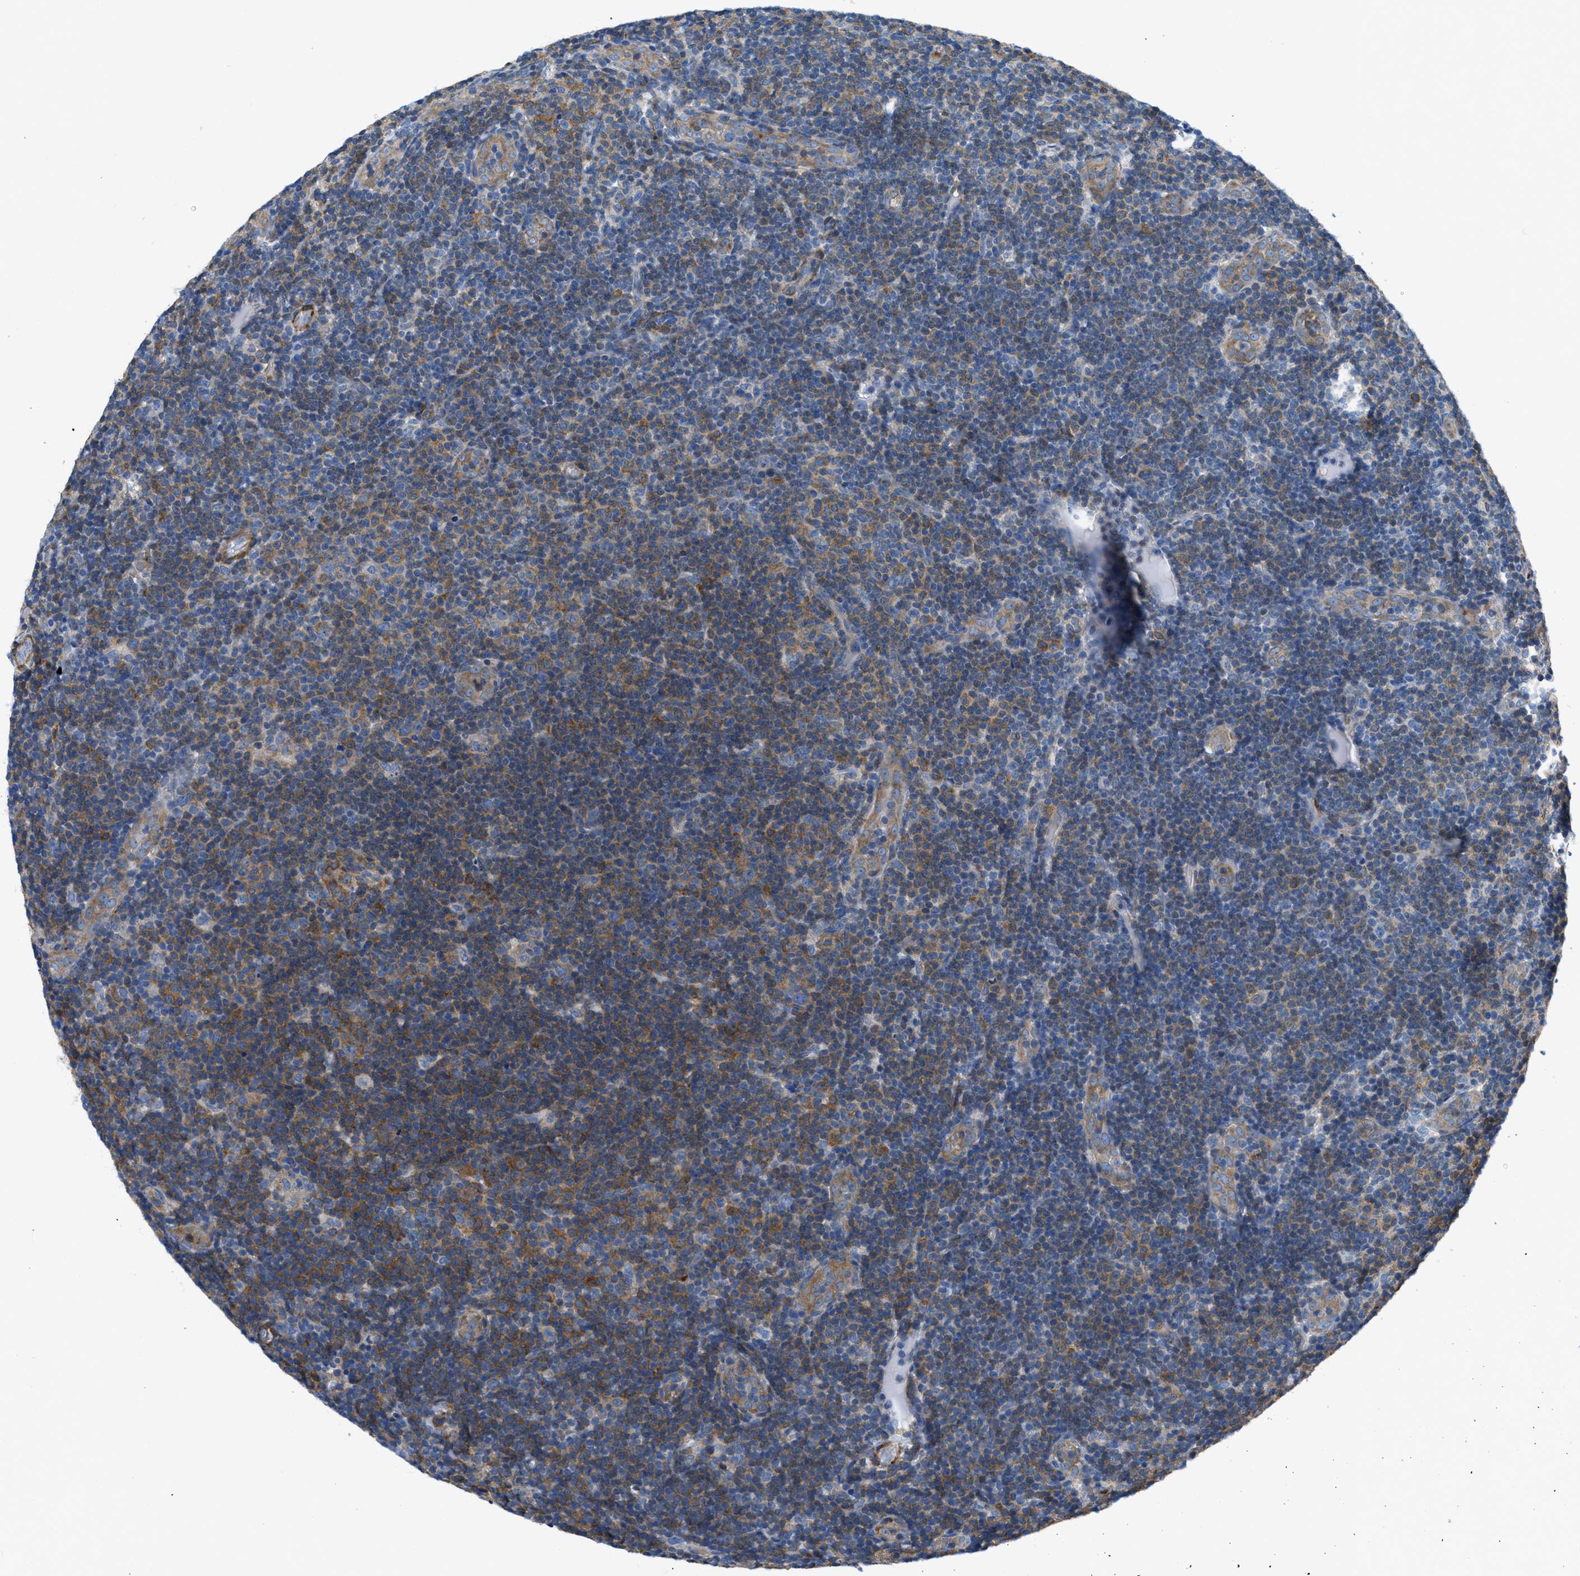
{"staining": {"intensity": "moderate", "quantity": "25%-75%", "location": "cytoplasmic/membranous"}, "tissue": "lymphoma", "cell_type": "Tumor cells", "image_type": "cancer", "snomed": [{"axis": "morphology", "description": "Malignant lymphoma, non-Hodgkin's type, Low grade"}, {"axis": "topography", "description": "Lymph node"}], "caption": "The image exhibits staining of low-grade malignant lymphoma, non-Hodgkin's type, revealing moderate cytoplasmic/membranous protein staining (brown color) within tumor cells.", "gene": "MAPRE2", "patient": {"sex": "male", "age": 83}}